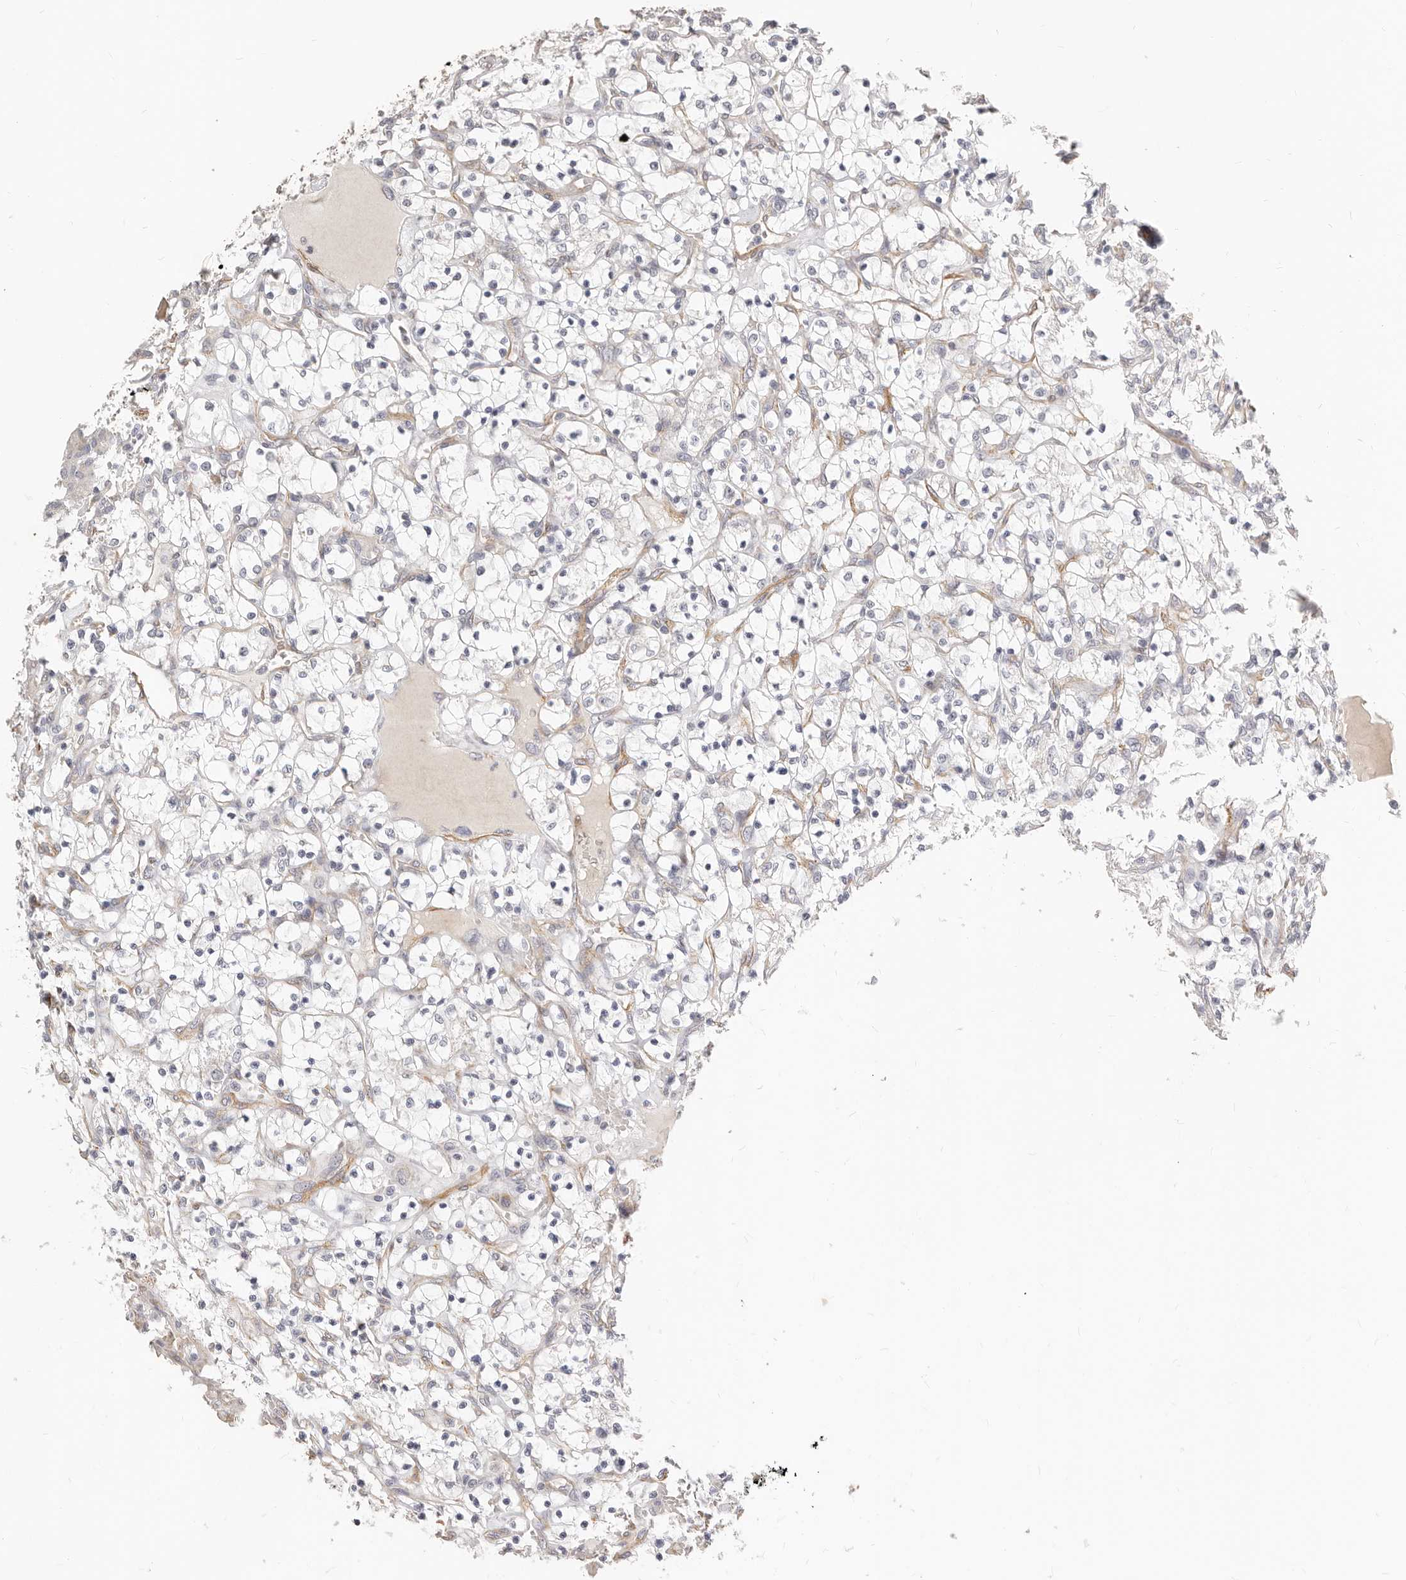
{"staining": {"intensity": "negative", "quantity": "none", "location": "none"}, "tissue": "renal cancer", "cell_type": "Tumor cells", "image_type": "cancer", "snomed": [{"axis": "morphology", "description": "Adenocarcinoma, NOS"}, {"axis": "topography", "description": "Kidney"}], "caption": "Tumor cells show no significant expression in renal cancer (adenocarcinoma).", "gene": "RABAC1", "patient": {"sex": "female", "age": 69}}